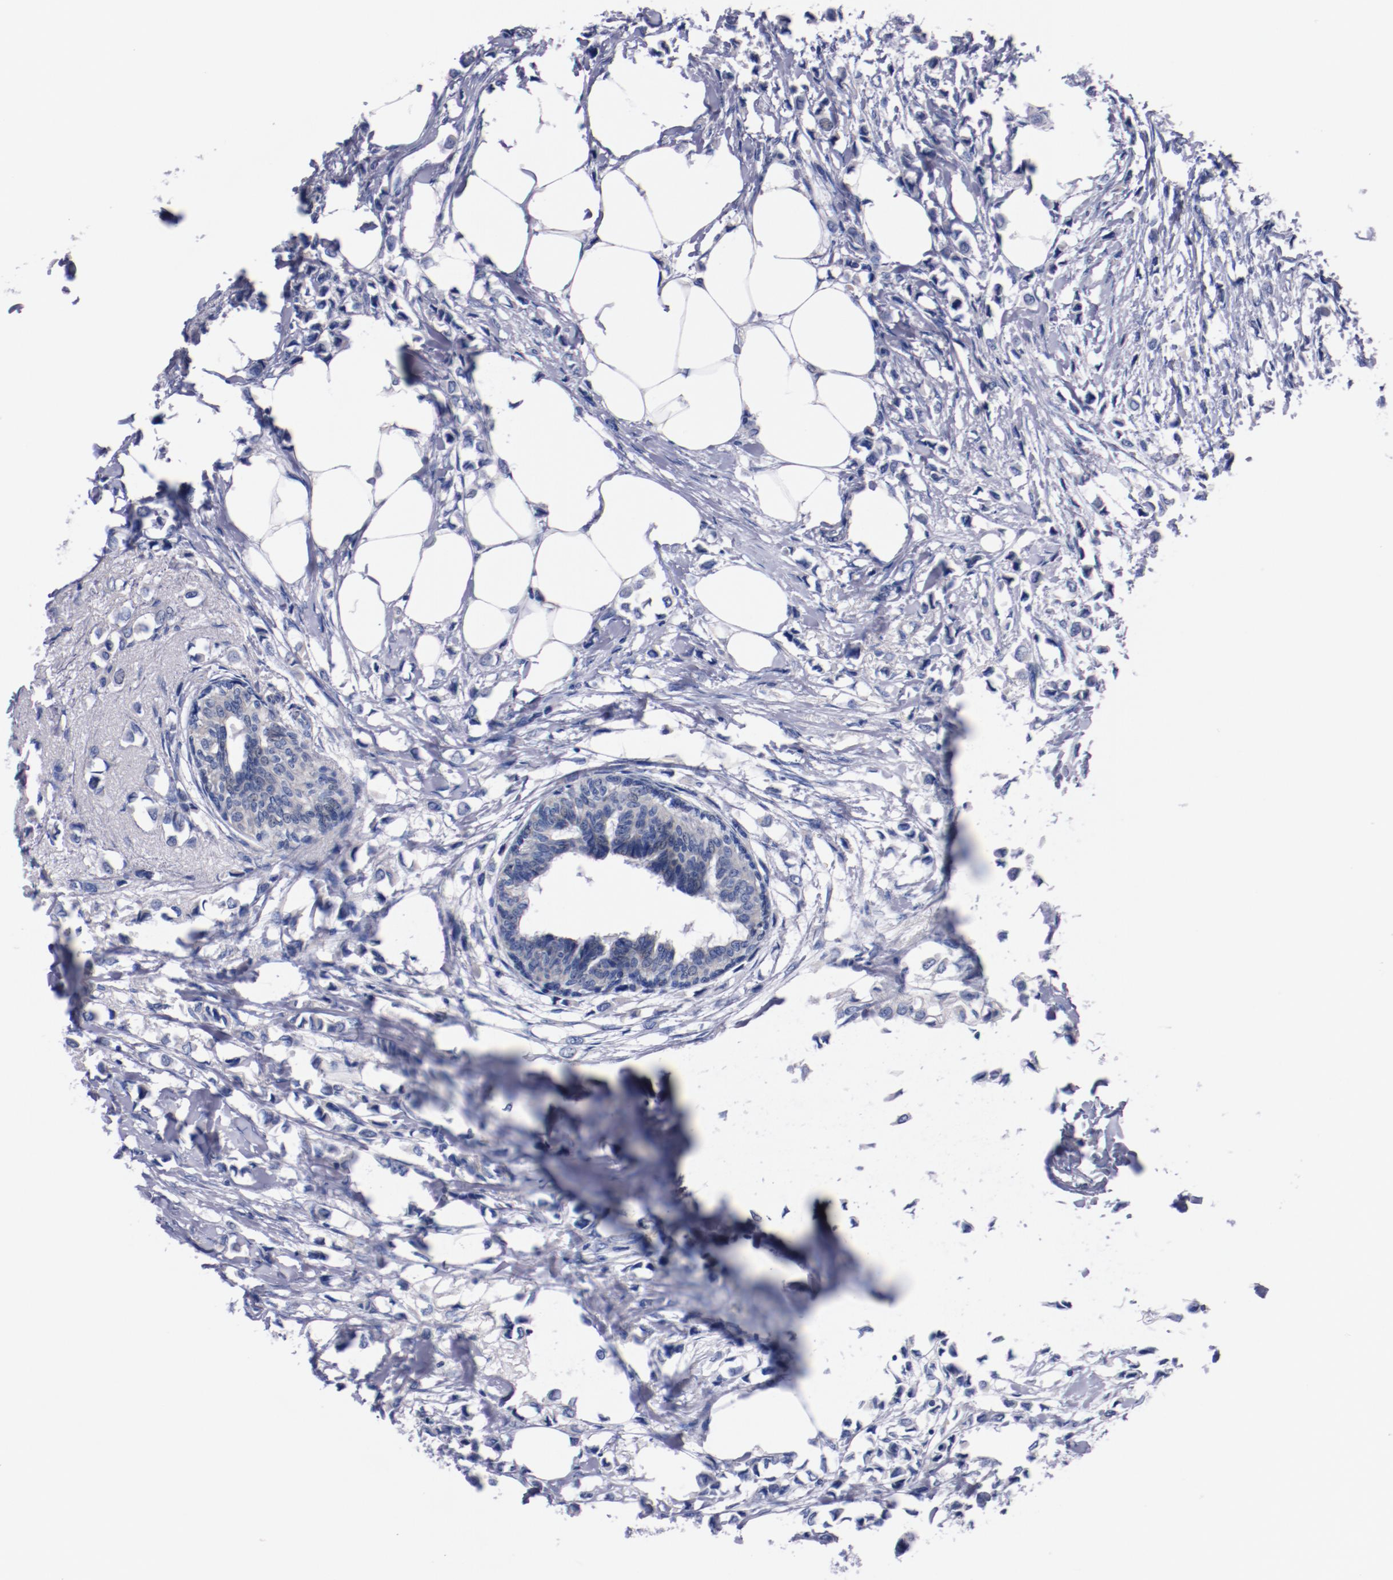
{"staining": {"intensity": "negative", "quantity": "none", "location": "none"}, "tissue": "breast cancer", "cell_type": "Tumor cells", "image_type": "cancer", "snomed": [{"axis": "morphology", "description": "Lobular carcinoma"}, {"axis": "topography", "description": "Breast"}], "caption": "Breast cancer (lobular carcinoma) was stained to show a protein in brown. There is no significant staining in tumor cells.", "gene": "CNTNAP2", "patient": {"sex": "female", "age": 51}}